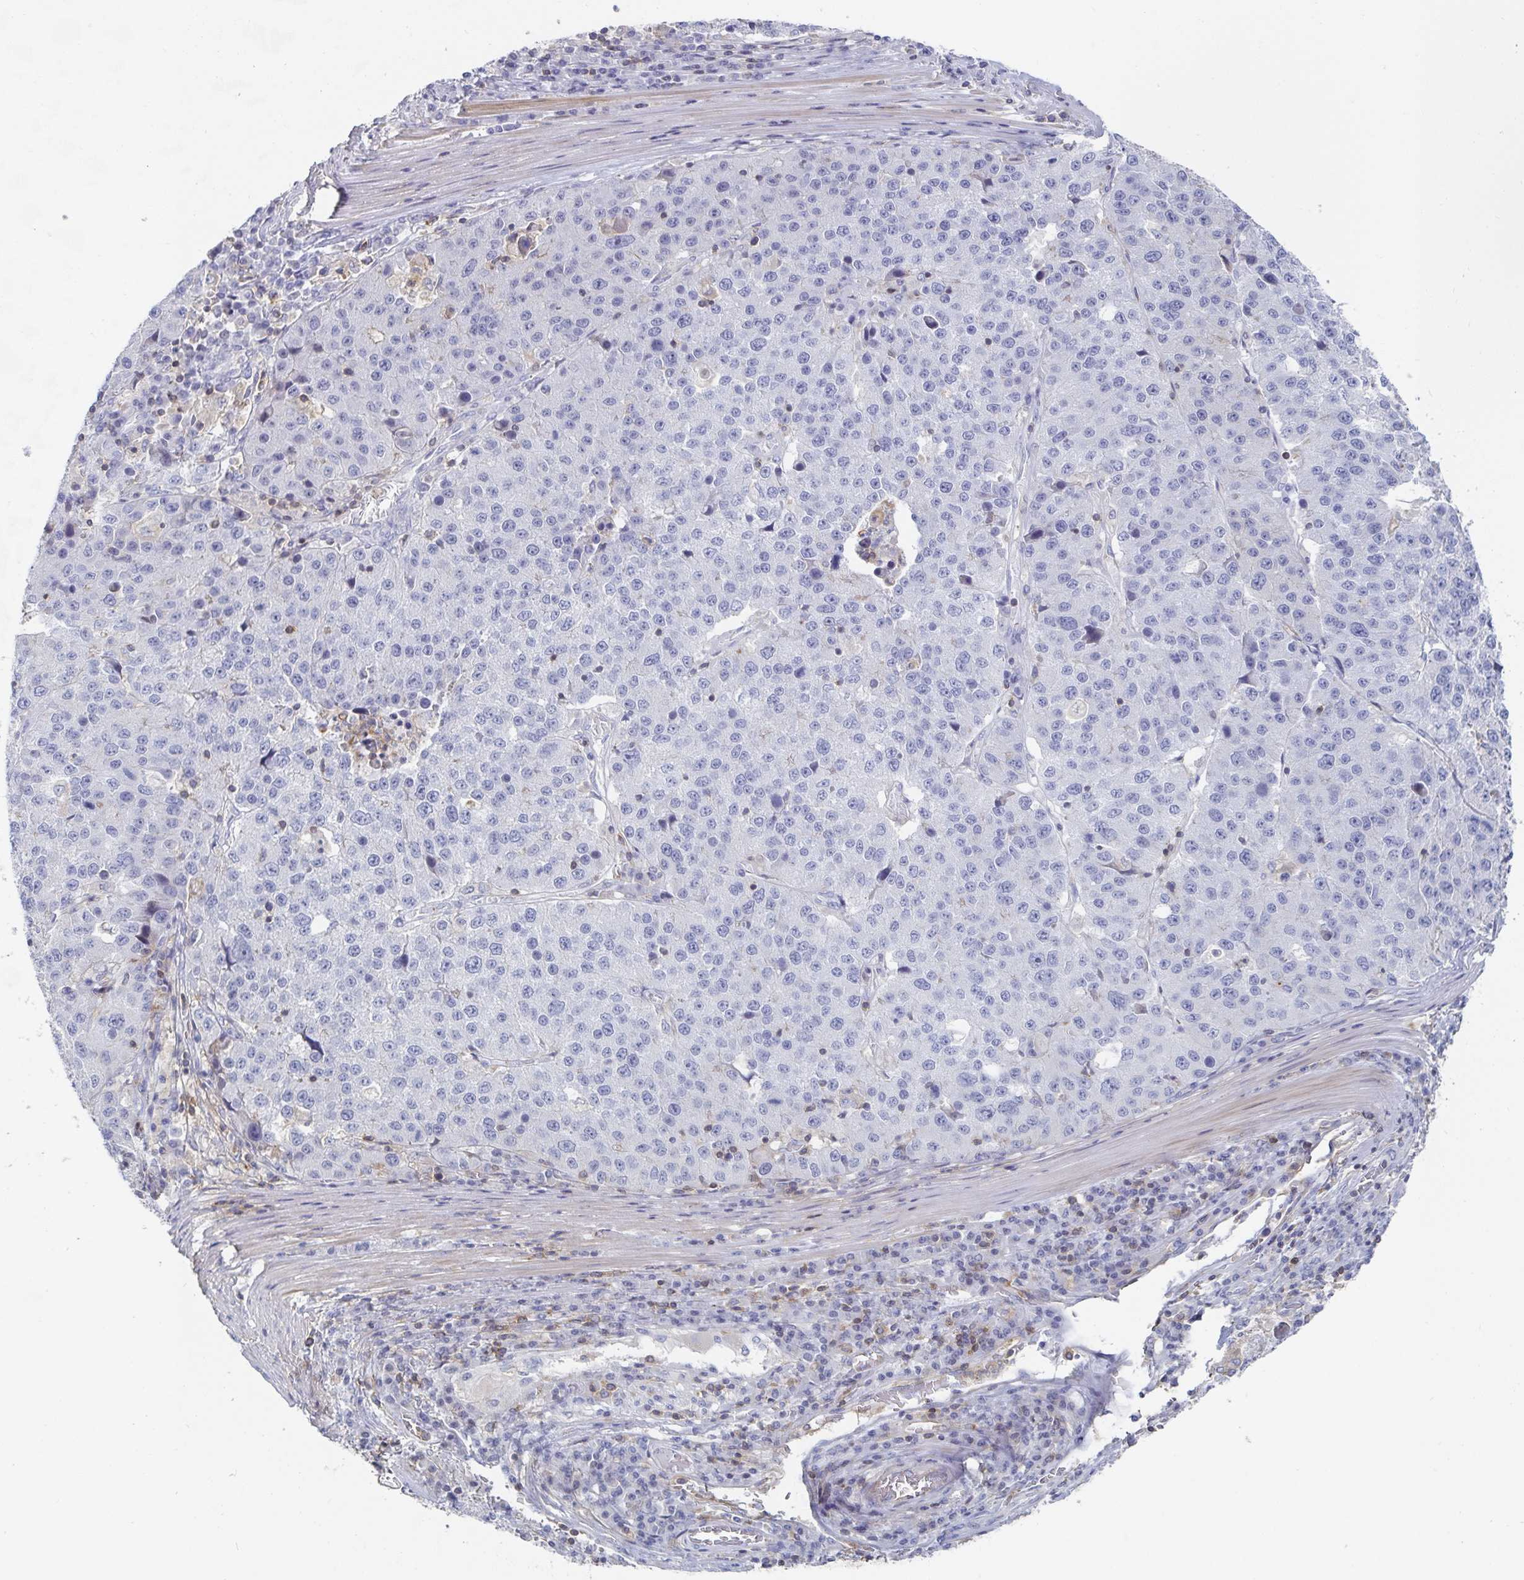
{"staining": {"intensity": "negative", "quantity": "none", "location": "none"}, "tissue": "stomach cancer", "cell_type": "Tumor cells", "image_type": "cancer", "snomed": [{"axis": "morphology", "description": "Adenocarcinoma, NOS"}, {"axis": "topography", "description": "Stomach"}], "caption": "High magnification brightfield microscopy of adenocarcinoma (stomach) stained with DAB (brown) and counterstained with hematoxylin (blue): tumor cells show no significant staining. Nuclei are stained in blue.", "gene": "PIK3CD", "patient": {"sex": "male", "age": 71}}